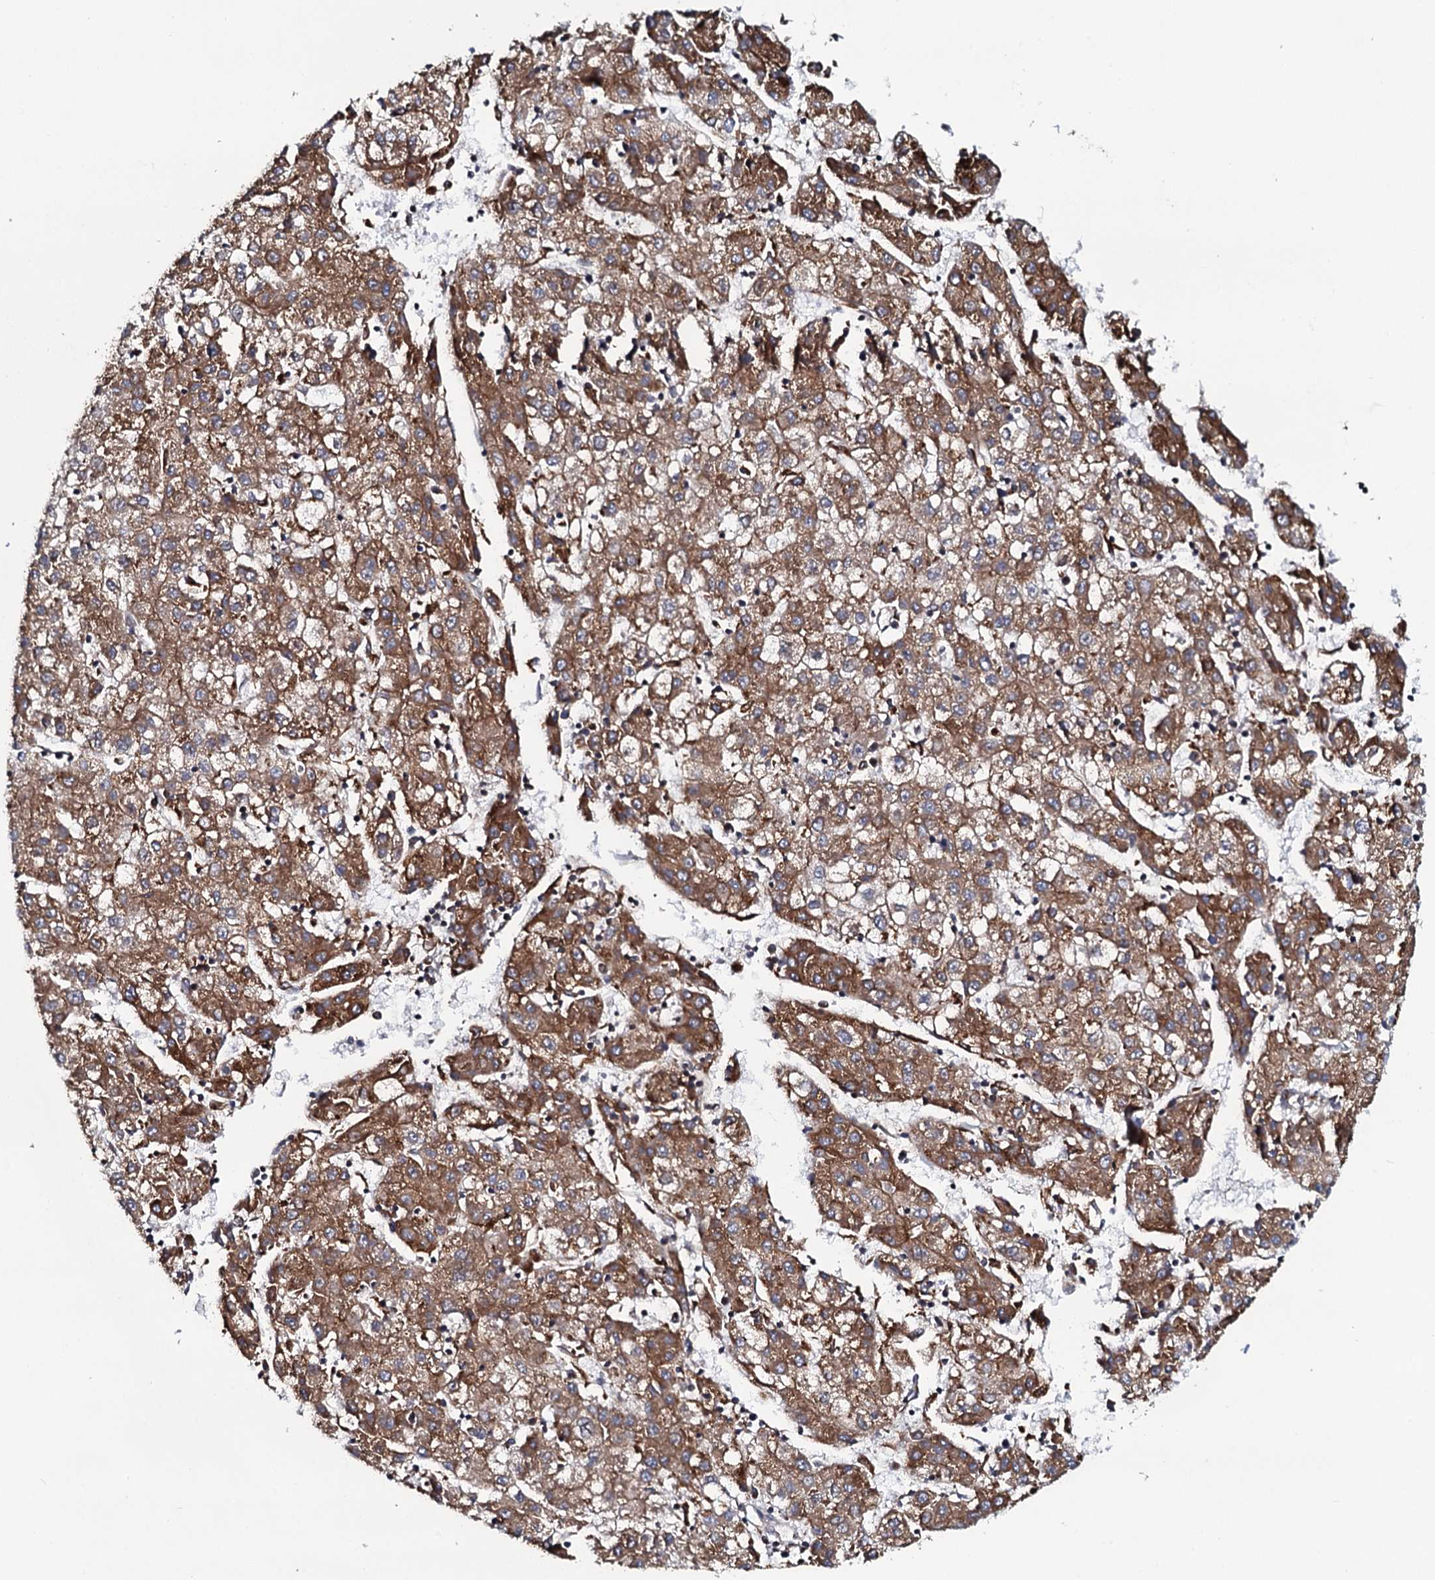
{"staining": {"intensity": "moderate", "quantity": ">75%", "location": "cytoplasmic/membranous"}, "tissue": "liver cancer", "cell_type": "Tumor cells", "image_type": "cancer", "snomed": [{"axis": "morphology", "description": "Carcinoma, Hepatocellular, NOS"}, {"axis": "topography", "description": "Liver"}], "caption": "An immunohistochemistry histopathology image of neoplastic tissue is shown. Protein staining in brown labels moderate cytoplasmic/membranous positivity in liver cancer within tumor cells. Using DAB (brown) and hematoxylin (blue) stains, captured at high magnification using brightfield microscopy.", "gene": "TMEM151A", "patient": {"sex": "male", "age": 72}}